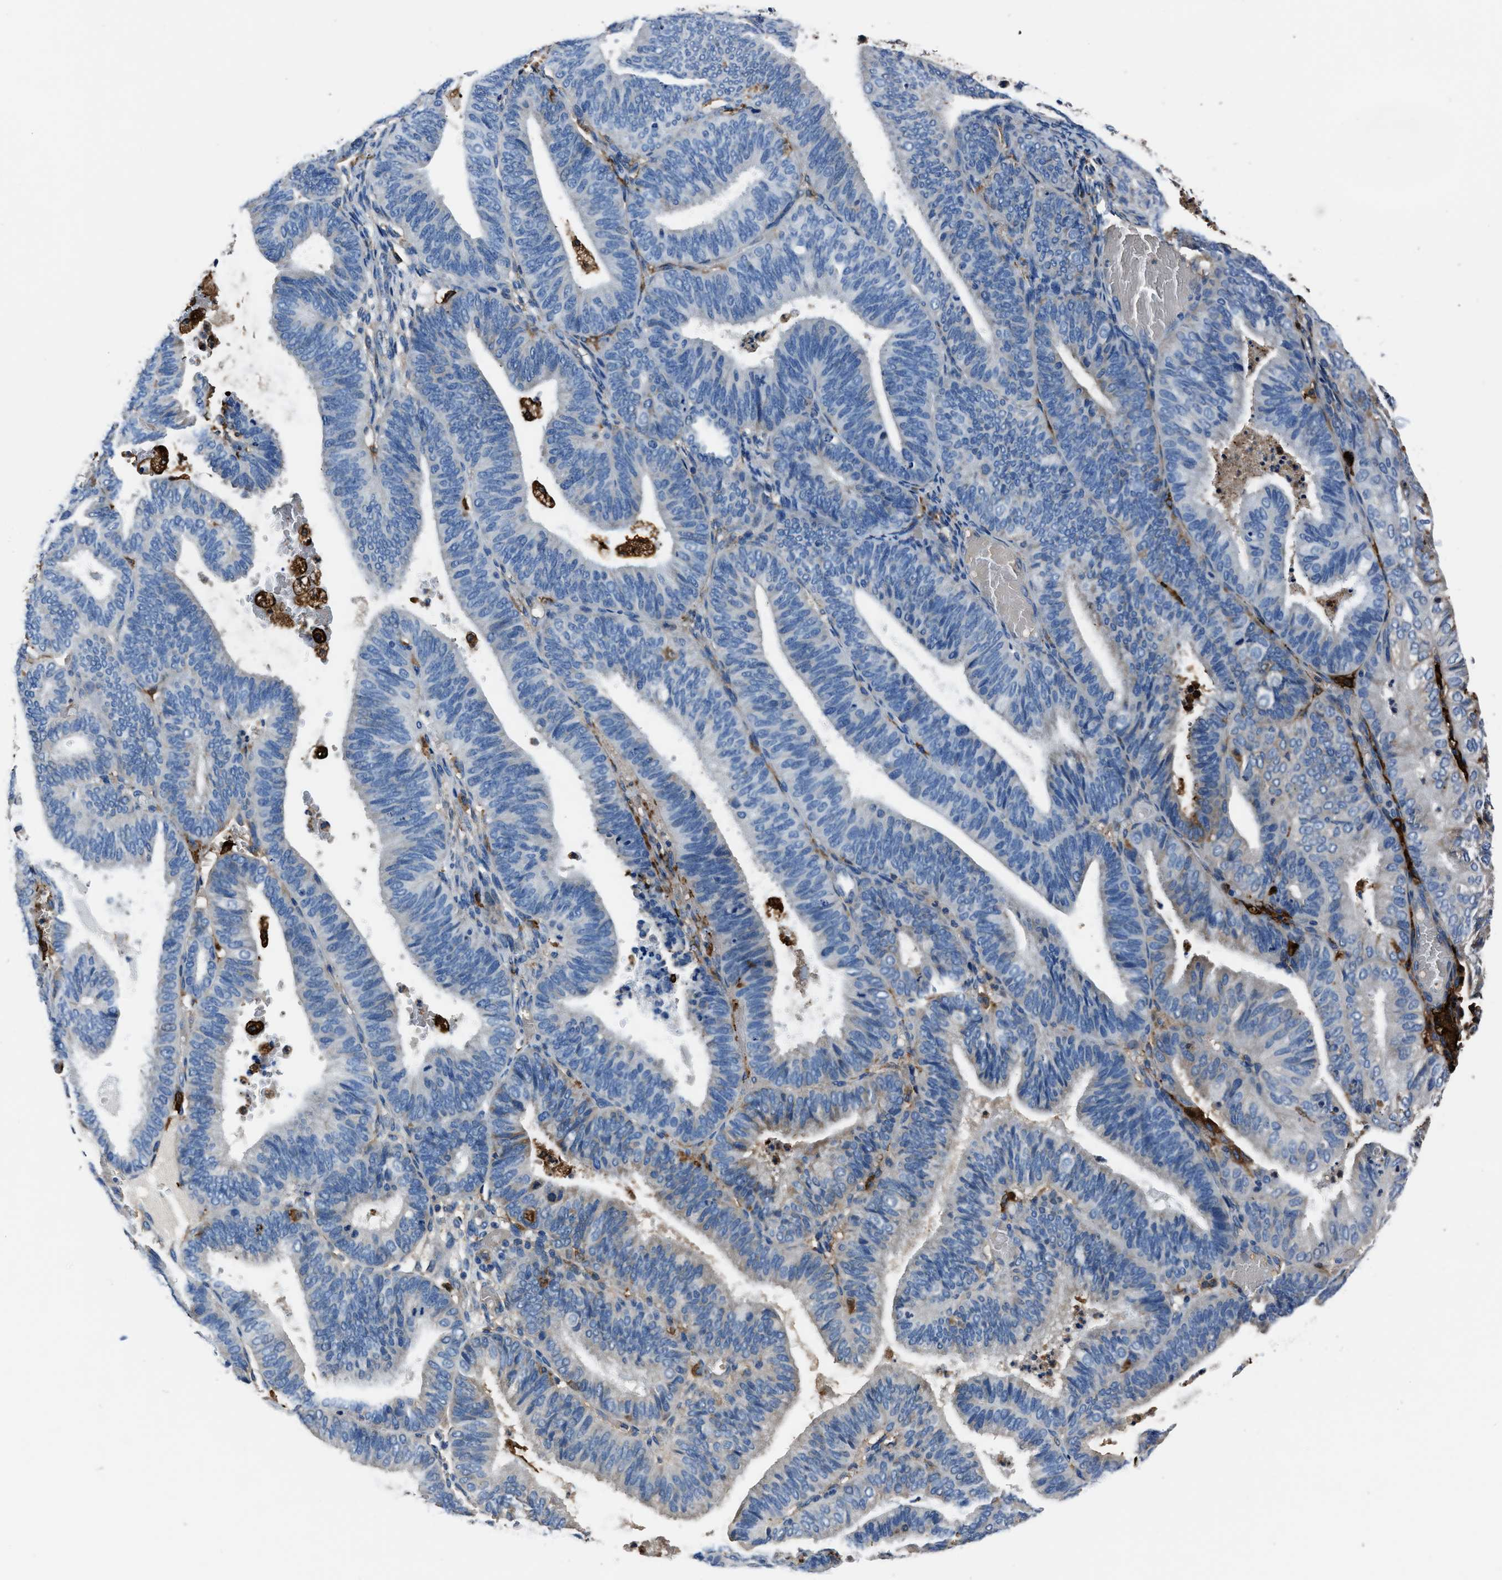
{"staining": {"intensity": "negative", "quantity": "none", "location": "none"}, "tissue": "endometrial cancer", "cell_type": "Tumor cells", "image_type": "cancer", "snomed": [{"axis": "morphology", "description": "Adenocarcinoma, NOS"}, {"axis": "topography", "description": "Uterus"}], "caption": "DAB immunohistochemical staining of adenocarcinoma (endometrial) exhibits no significant positivity in tumor cells. (IHC, brightfield microscopy, high magnification).", "gene": "FTL", "patient": {"sex": "female", "age": 60}}